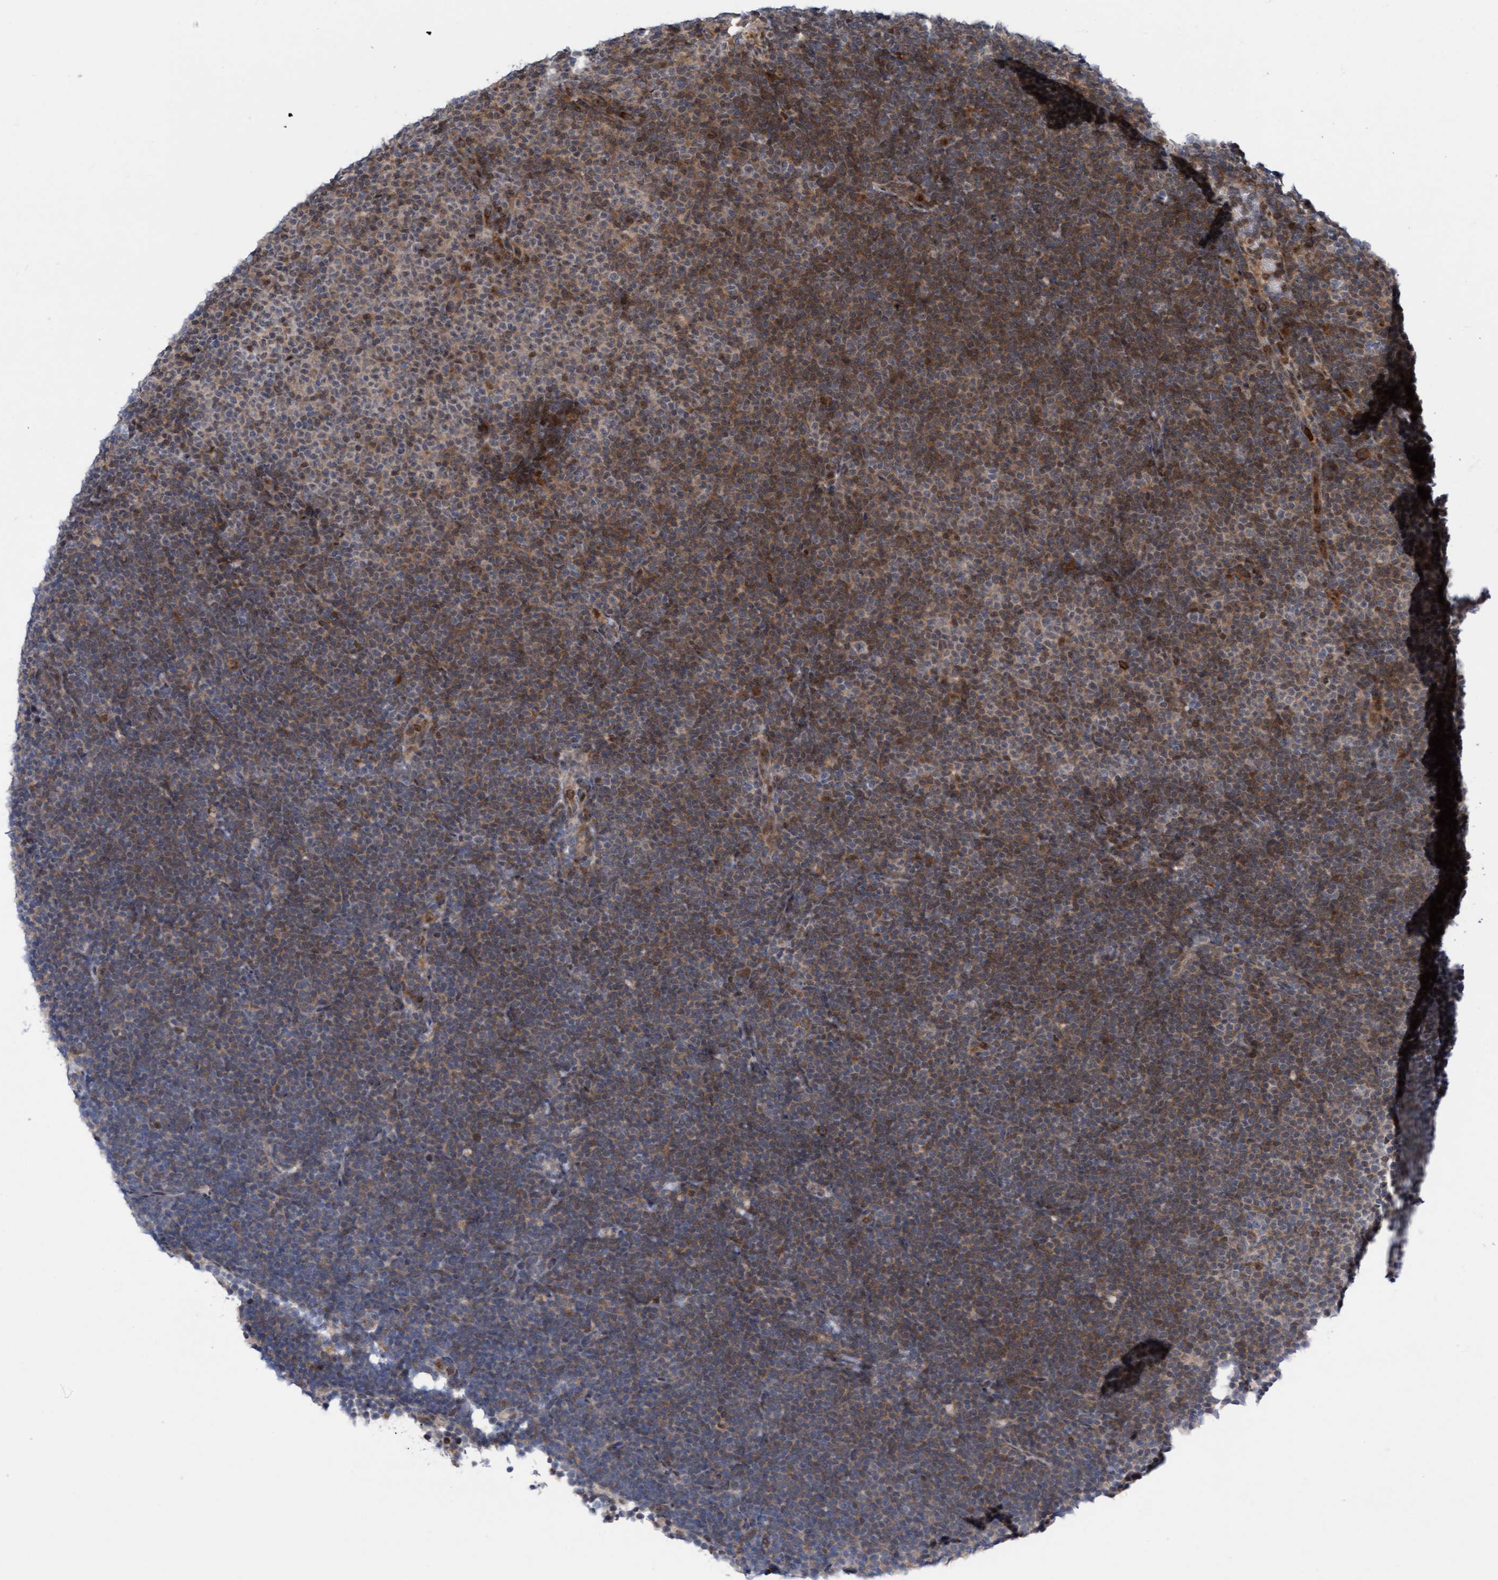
{"staining": {"intensity": "weak", "quantity": "25%-75%", "location": "cytoplasmic/membranous,nuclear"}, "tissue": "lymphoma", "cell_type": "Tumor cells", "image_type": "cancer", "snomed": [{"axis": "morphology", "description": "Malignant lymphoma, non-Hodgkin's type, Low grade"}, {"axis": "topography", "description": "Lymph node"}], "caption": "Approximately 25%-75% of tumor cells in human low-grade malignant lymphoma, non-Hodgkin's type exhibit weak cytoplasmic/membranous and nuclear protein expression as visualized by brown immunohistochemical staining.", "gene": "RAP1GAP2", "patient": {"sex": "female", "age": 53}}